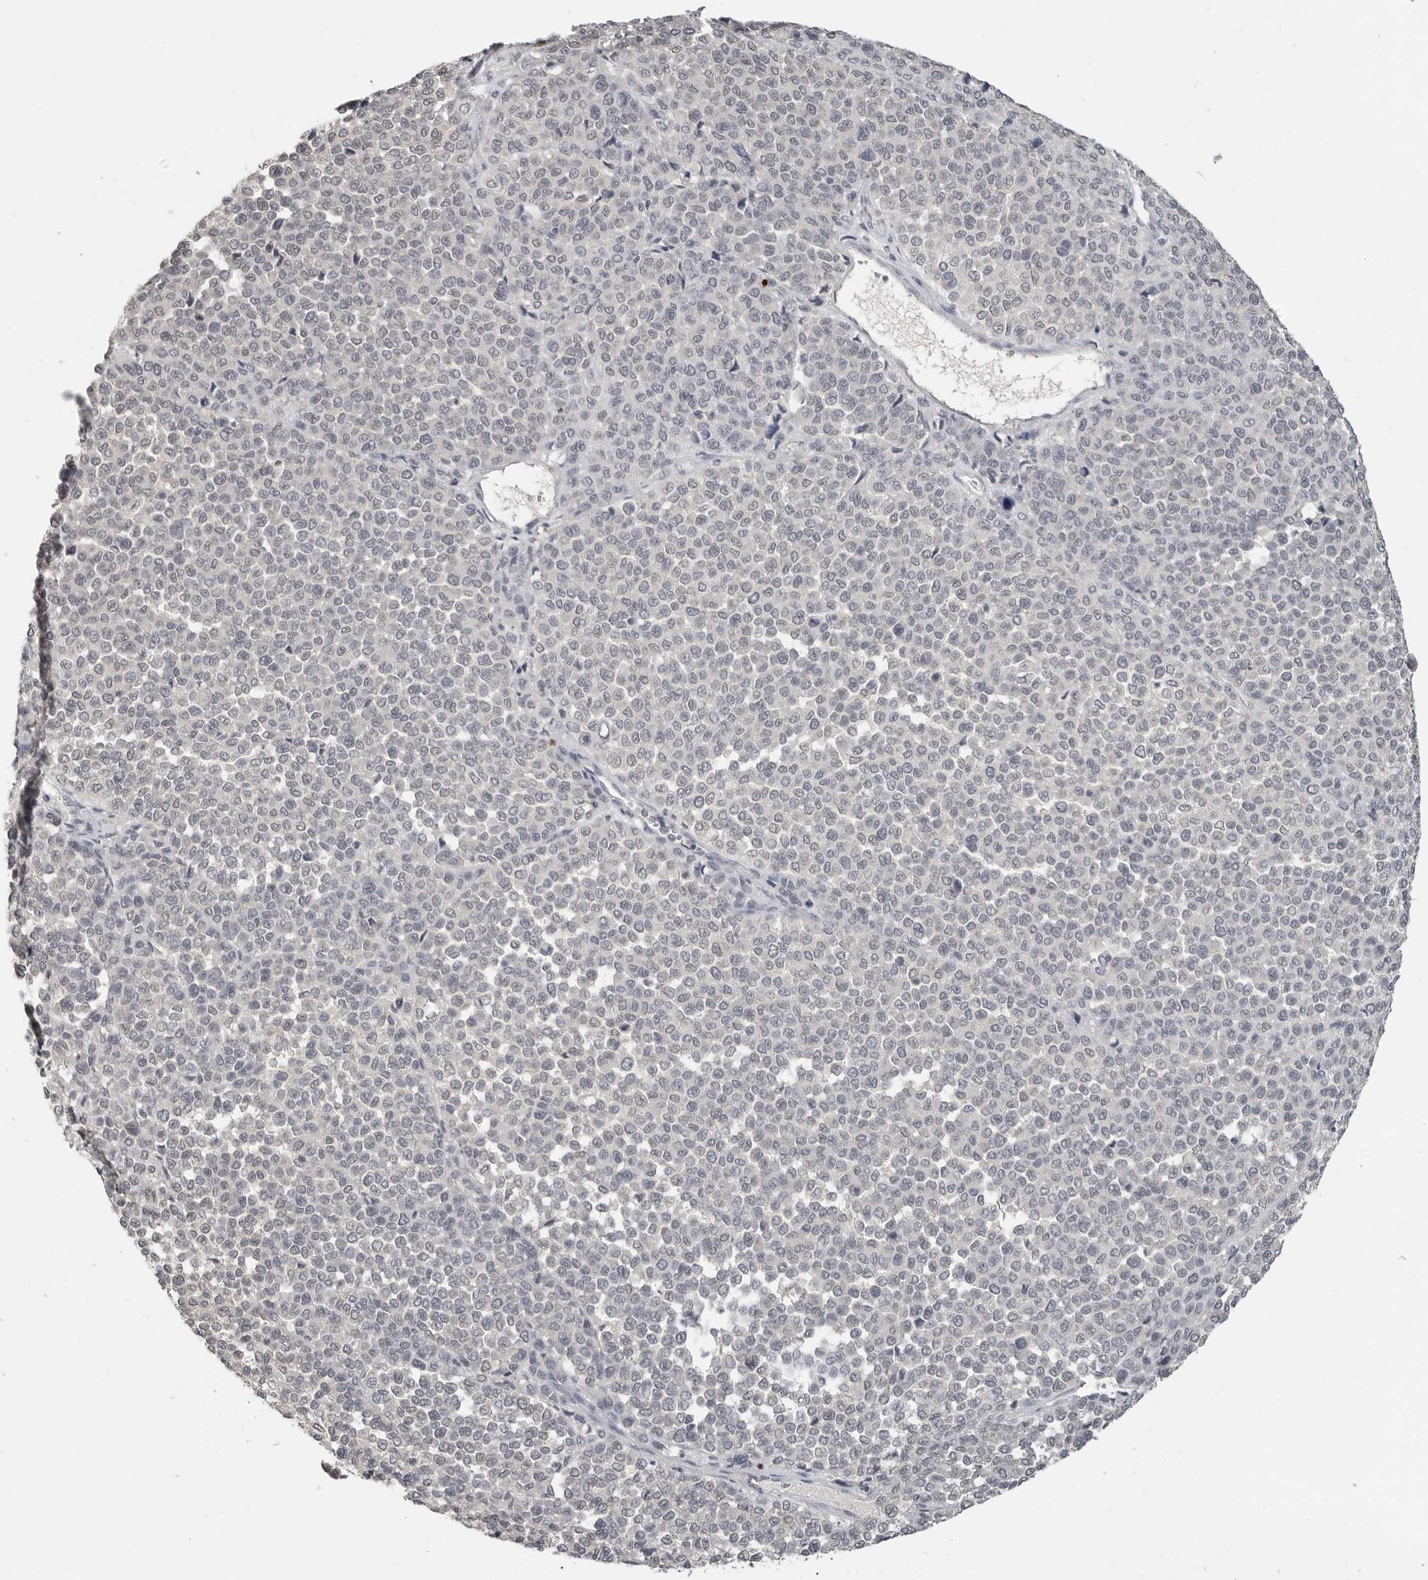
{"staining": {"intensity": "negative", "quantity": "none", "location": "none"}, "tissue": "melanoma", "cell_type": "Tumor cells", "image_type": "cancer", "snomed": [{"axis": "morphology", "description": "Malignant melanoma, Metastatic site"}, {"axis": "topography", "description": "Pancreas"}], "caption": "Photomicrograph shows no significant protein positivity in tumor cells of malignant melanoma (metastatic site).", "gene": "FOXP3", "patient": {"sex": "female", "age": 30}}